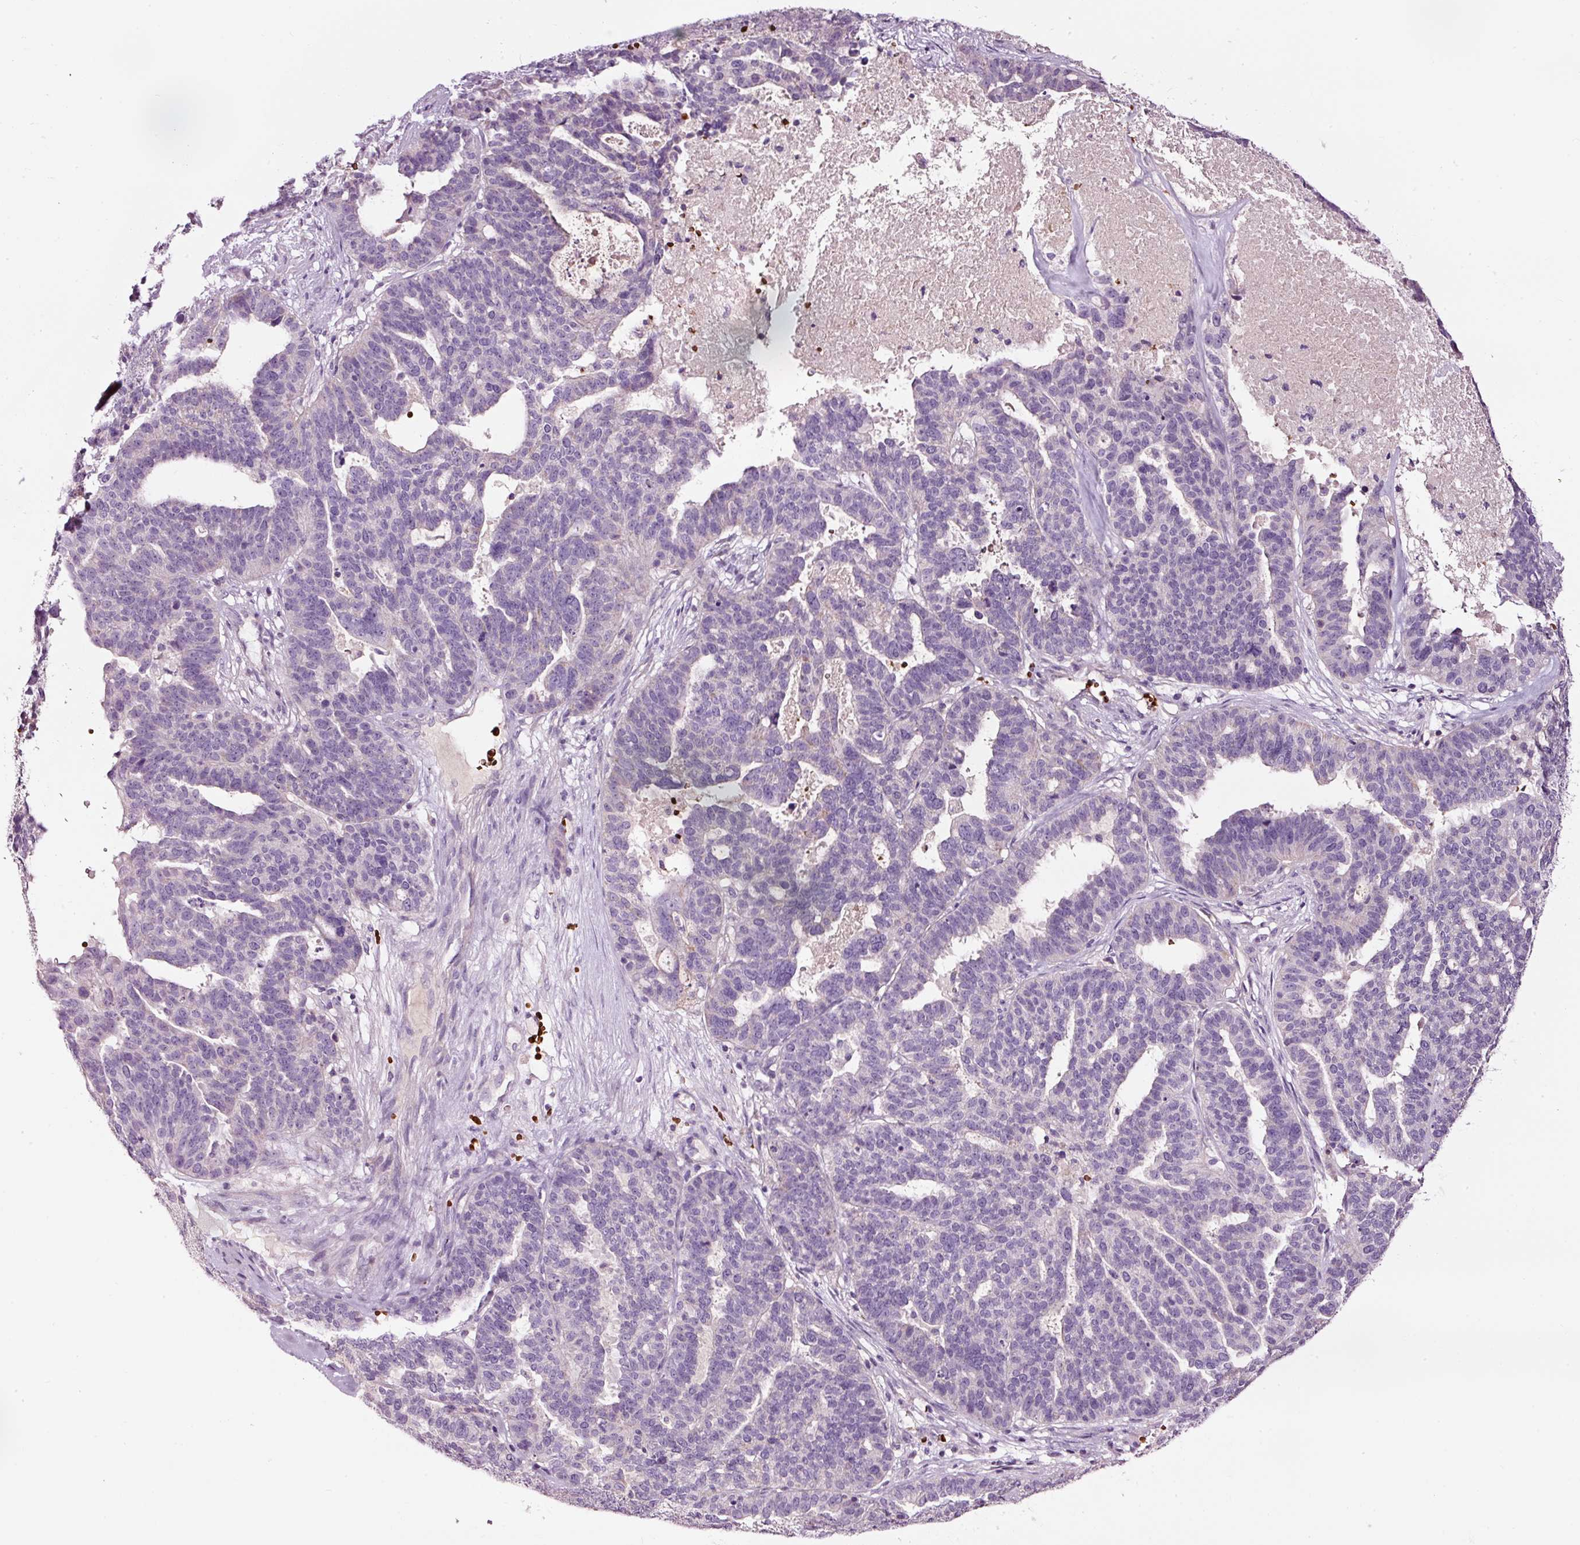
{"staining": {"intensity": "negative", "quantity": "none", "location": "none"}, "tissue": "ovarian cancer", "cell_type": "Tumor cells", "image_type": "cancer", "snomed": [{"axis": "morphology", "description": "Cystadenocarcinoma, serous, NOS"}, {"axis": "topography", "description": "Ovary"}], "caption": "High power microscopy image of an immunohistochemistry image of ovarian cancer, revealing no significant staining in tumor cells.", "gene": "LDHAL6B", "patient": {"sex": "female", "age": 59}}